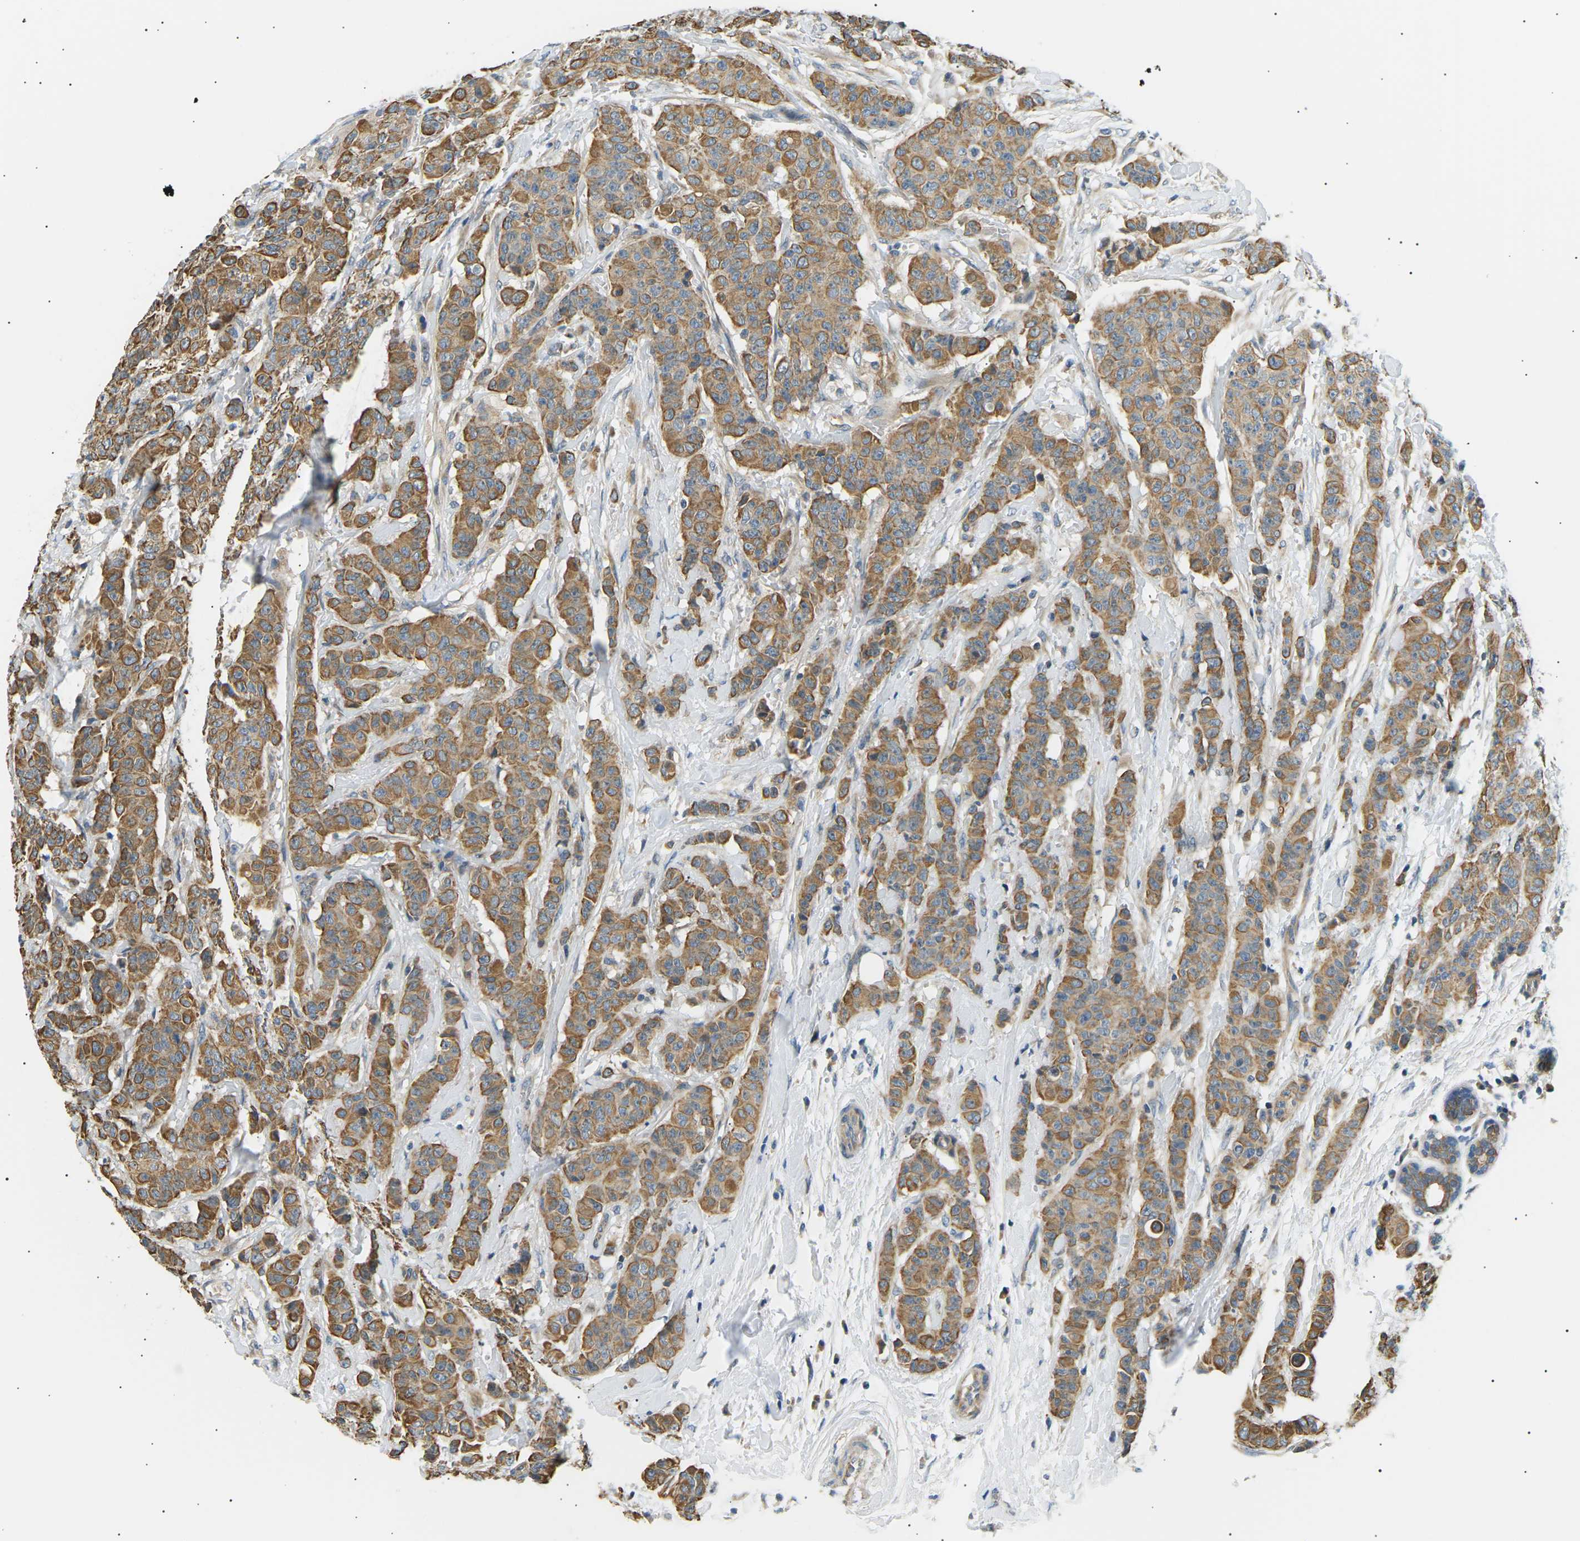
{"staining": {"intensity": "moderate", "quantity": ">75%", "location": "cytoplasmic/membranous"}, "tissue": "breast cancer", "cell_type": "Tumor cells", "image_type": "cancer", "snomed": [{"axis": "morphology", "description": "Normal tissue, NOS"}, {"axis": "morphology", "description": "Duct carcinoma"}, {"axis": "topography", "description": "Breast"}], "caption": "Human breast intraductal carcinoma stained with a brown dye reveals moderate cytoplasmic/membranous positive expression in about >75% of tumor cells.", "gene": "TBC1D8", "patient": {"sex": "female", "age": 40}}